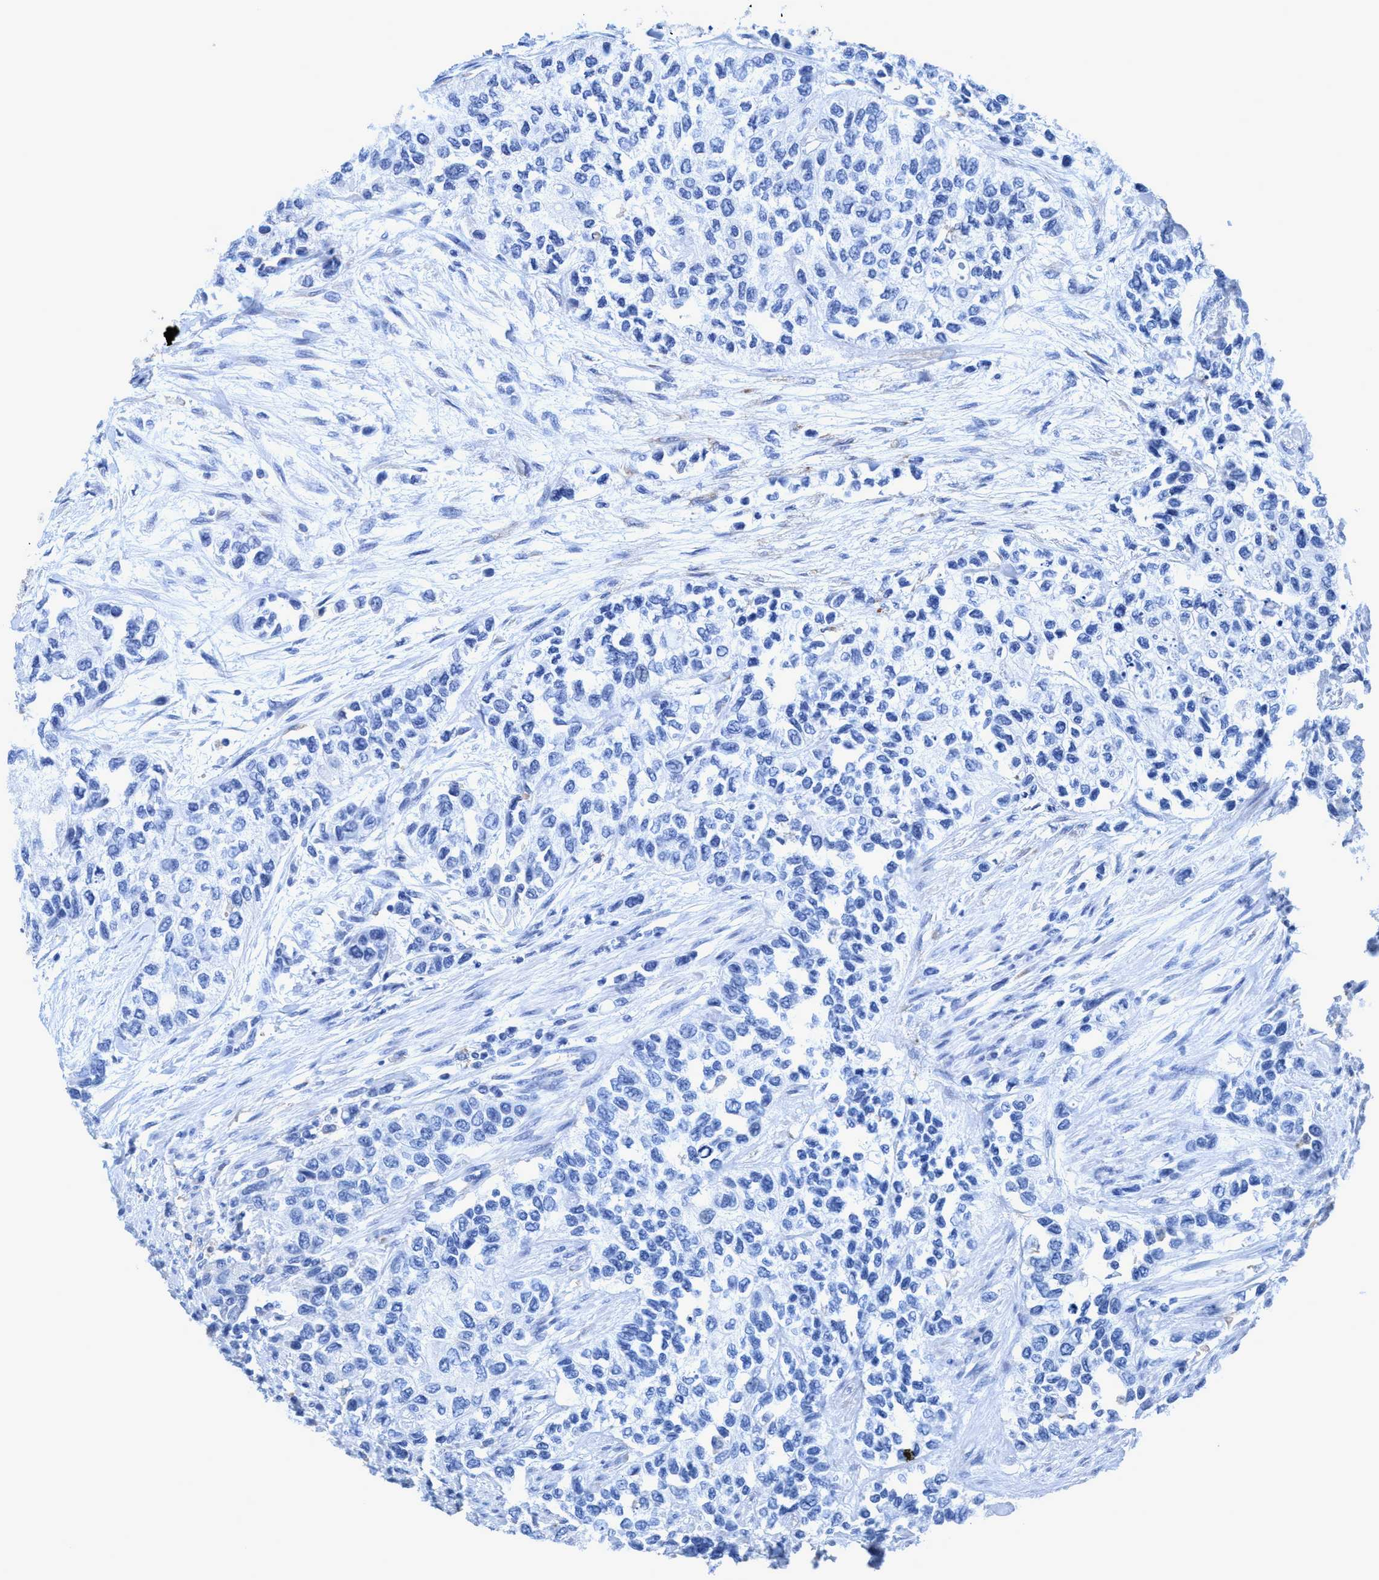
{"staining": {"intensity": "negative", "quantity": "none", "location": "none"}, "tissue": "urothelial cancer", "cell_type": "Tumor cells", "image_type": "cancer", "snomed": [{"axis": "morphology", "description": "Urothelial carcinoma, High grade"}, {"axis": "topography", "description": "Urinary bladder"}], "caption": "This is a micrograph of immunohistochemistry (IHC) staining of high-grade urothelial carcinoma, which shows no expression in tumor cells. (DAB (3,3'-diaminobenzidine) immunohistochemistry with hematoxylin counter stain).", "gene": "DNAI1", "patient": {"sex": "female", "age": 56}}